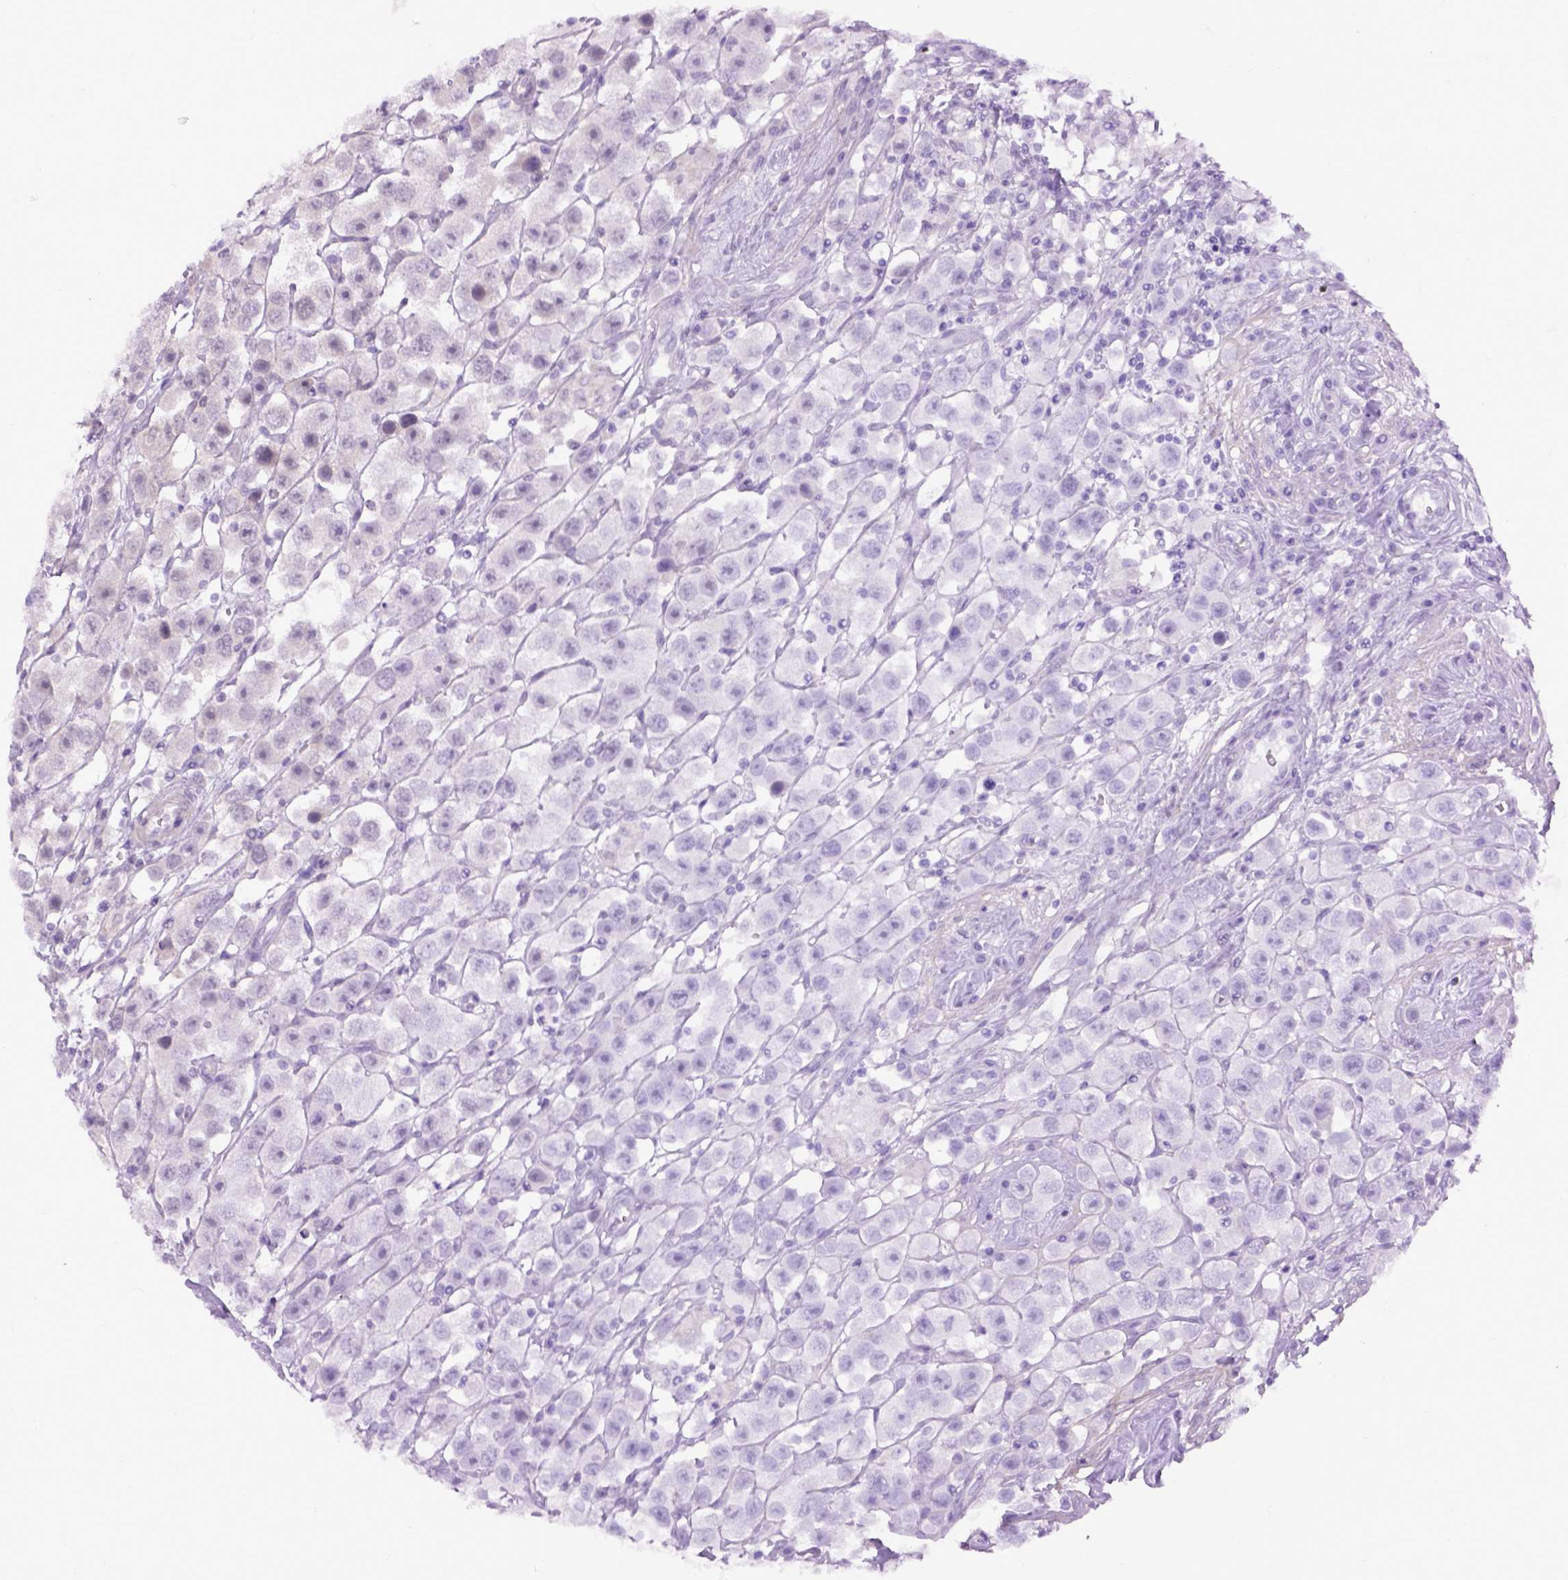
{"staining": {"intensity": "negative", "quantity": "none", "location": "none"}, "tissue": "testis cancer", "cell_type": "Tumor cells", "image_type": "cancer", "snomed": [{"axis": "morphology", "description": "Seminoma, NOS"}, {"axis": "topography", "description": "Testis"}], "caption": "There is no significant positivity in tumor cells of testis cancer (seminoma).", "gene": "EMILIN3", "patient": {"sex": "male", "age": 45}}